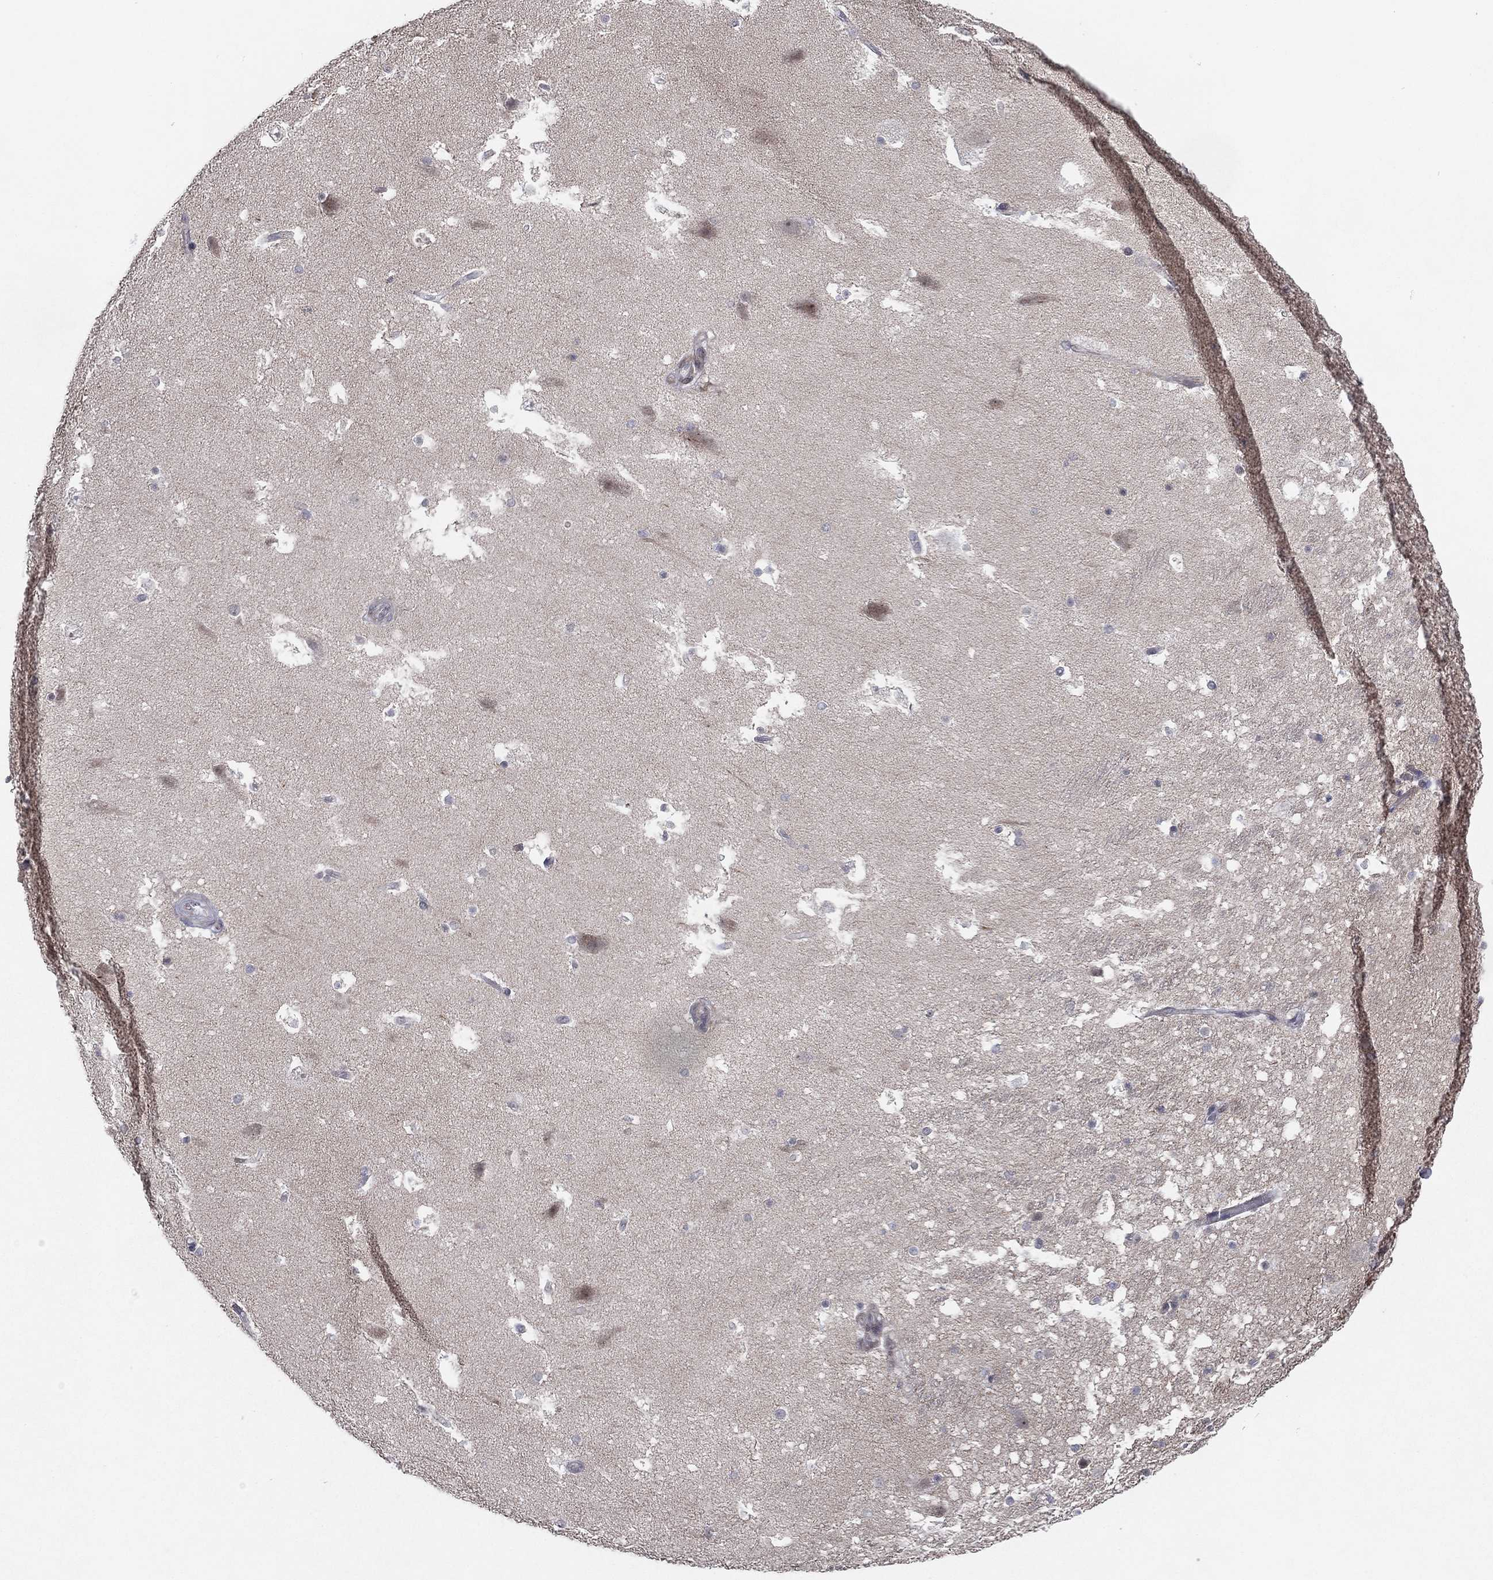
{"staining": {"intensity": "negative", "quantity": "none", "location": "none"}, "tissue": "hippocampus", "cell_type": "Glial cells", "image_type": "normal", "snomed": [{"axis": "morphology", "description": "Normal tissue, NOS"}, {"axis": "topography", "description": "Hippocampus"}], "caption": "Glial cells show no significant expression in normal hippocampus.", "gene": "KAT14", "patient": {"sex": "male", "age": 51}}